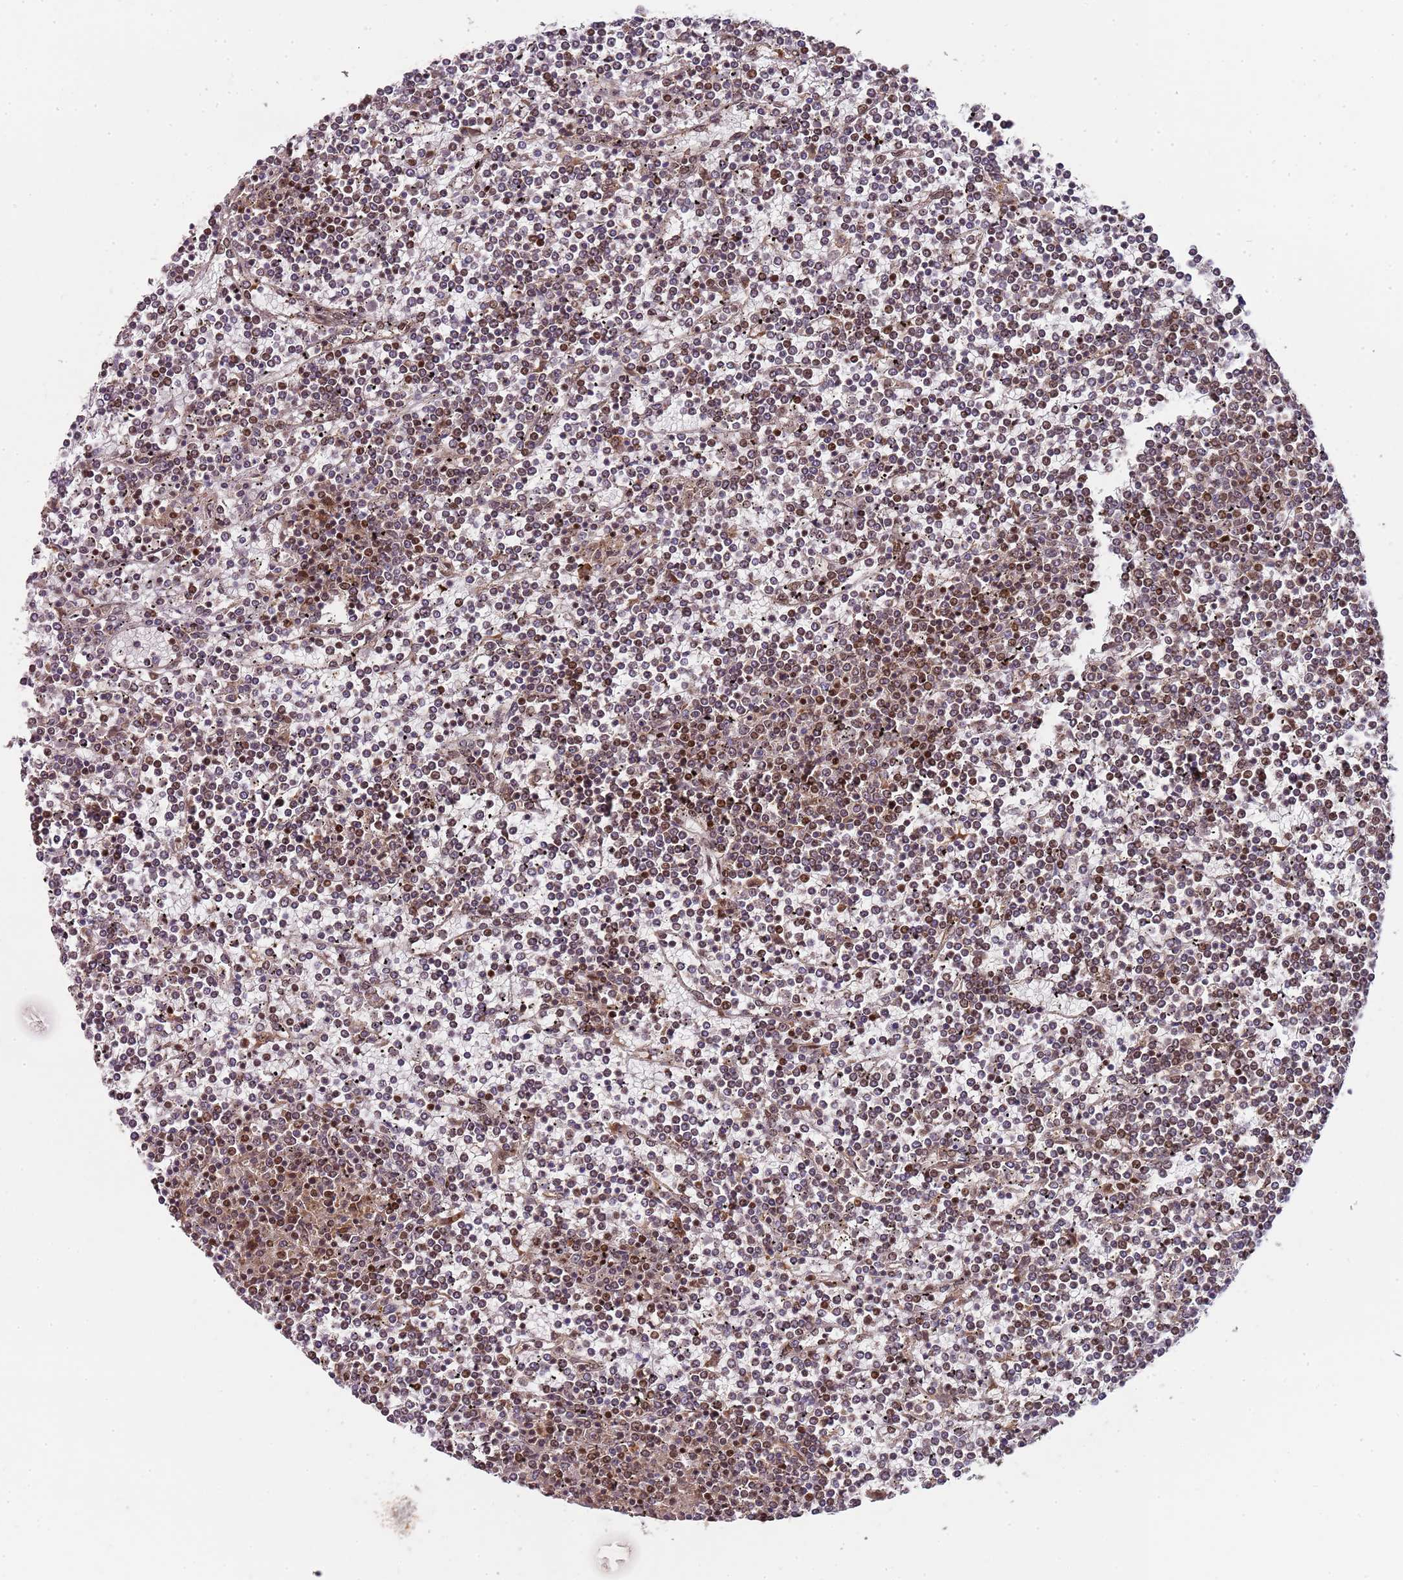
{"staining": {"intensity": "moderate", "quantity": ">75%", "location": "nuclear"}, "tissue": "lymphoma", "cell_type": "Tumor cells", "image_type": "cancer", "snomed": [{"axis": "morphology", "description": "Malignant lymphoma, non-Hodgkin's type, Low grade"}, {"axis": "topography", "description": "Spleen"}], "caption": "Lymphoma was stained to show a protein in brown. There is medium levels of moderate nuclear expression in approximately >75% of tumor cells. (DAB (3,3'-diaminobenzidine) IHC with brightfield microscopy, high magnification).", "gene": "EDC3", "patient": {"sex": "female", "age": 19}}